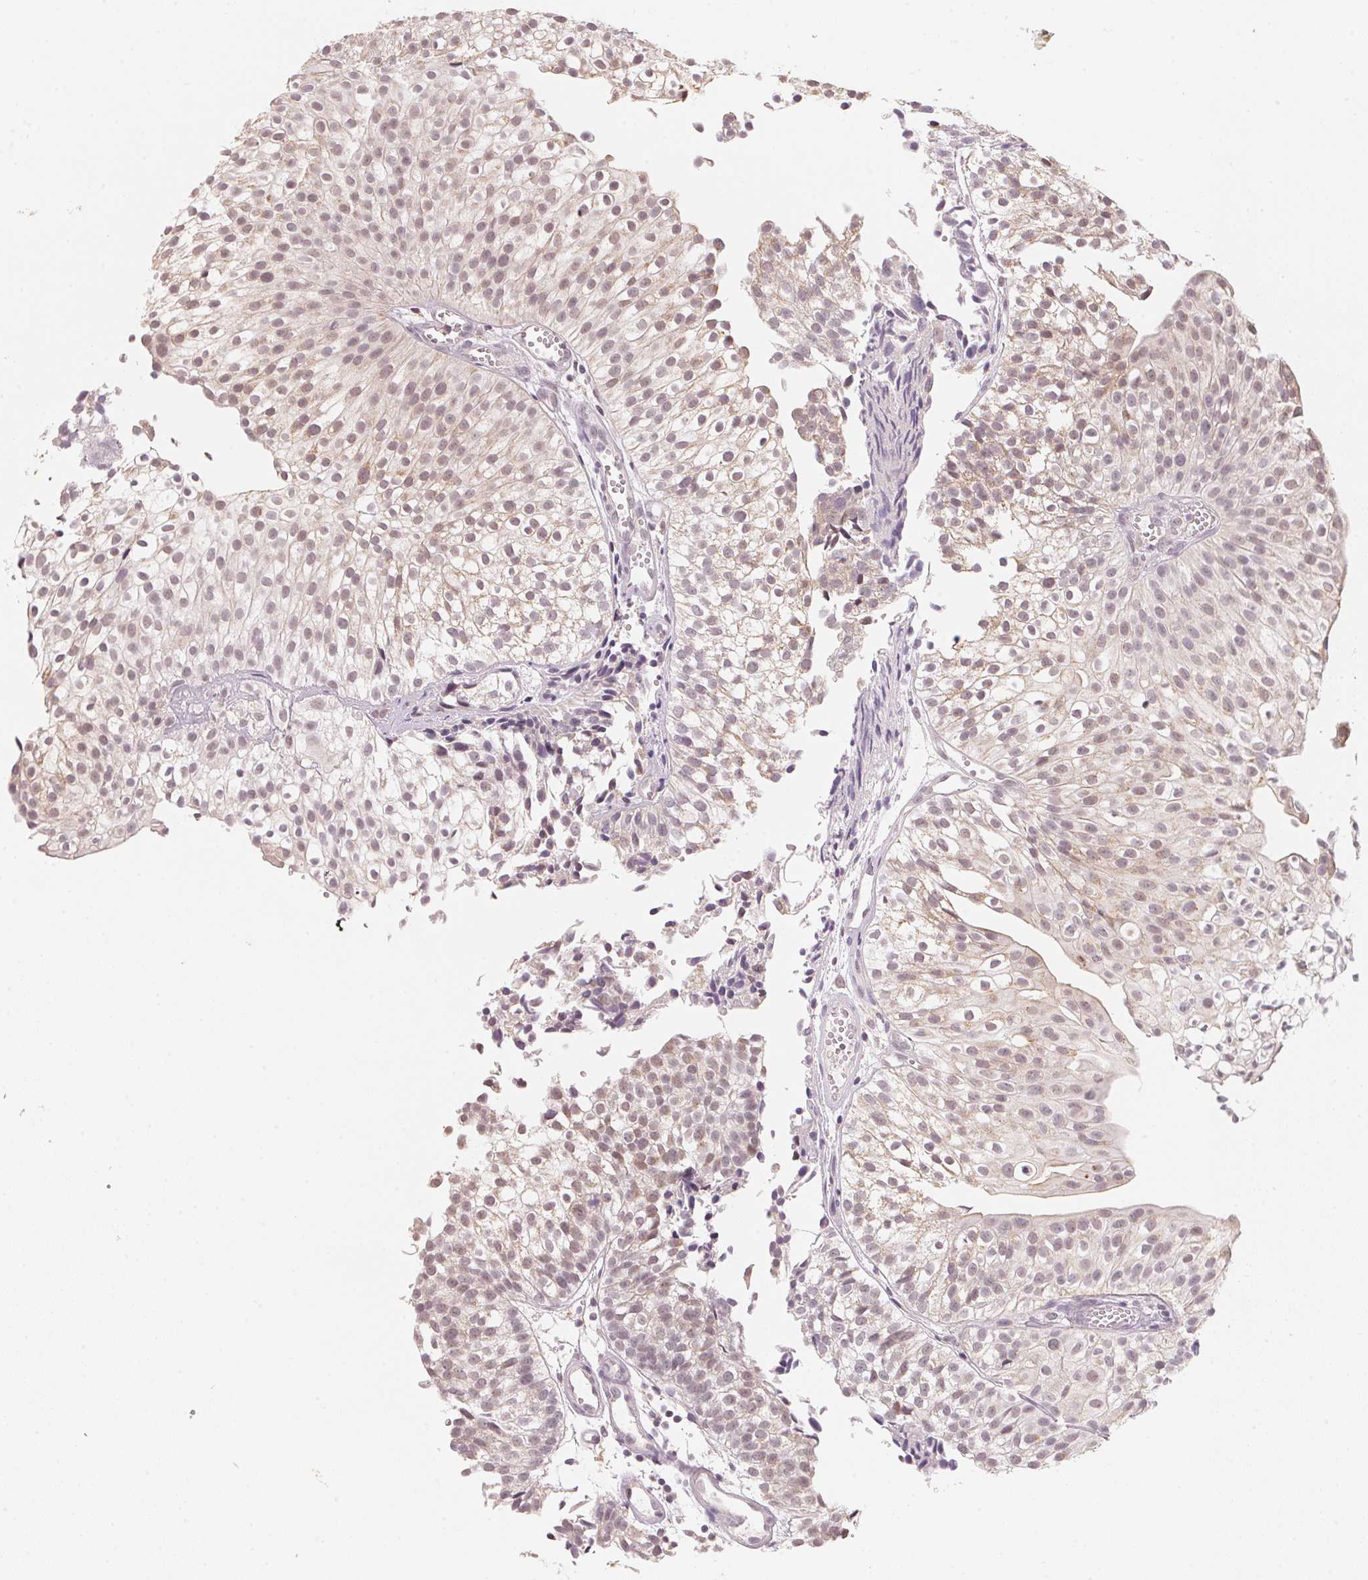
{"staining": {"intensity": "weak", "quantity": "25%-75%", "location": "cytoplasmic/membranous"}, "tissue": "urothelial cancer", "cell_type": "Tumor cells", "image_type": "cancer", "snomed": [{"axis": "morphology", "description": "Urothelial carcinoma, Low grade"}, {"axis": "topography", "description": "Urinary bladder"}], "caption": "Urothelial carcinoma (low-grade) stained for a protein demonstrates weak cytoplasmic/membranous positivity in tumor cells.", "gene": "ANKRD31", "patient": {"sex": "male", "age": 70}}